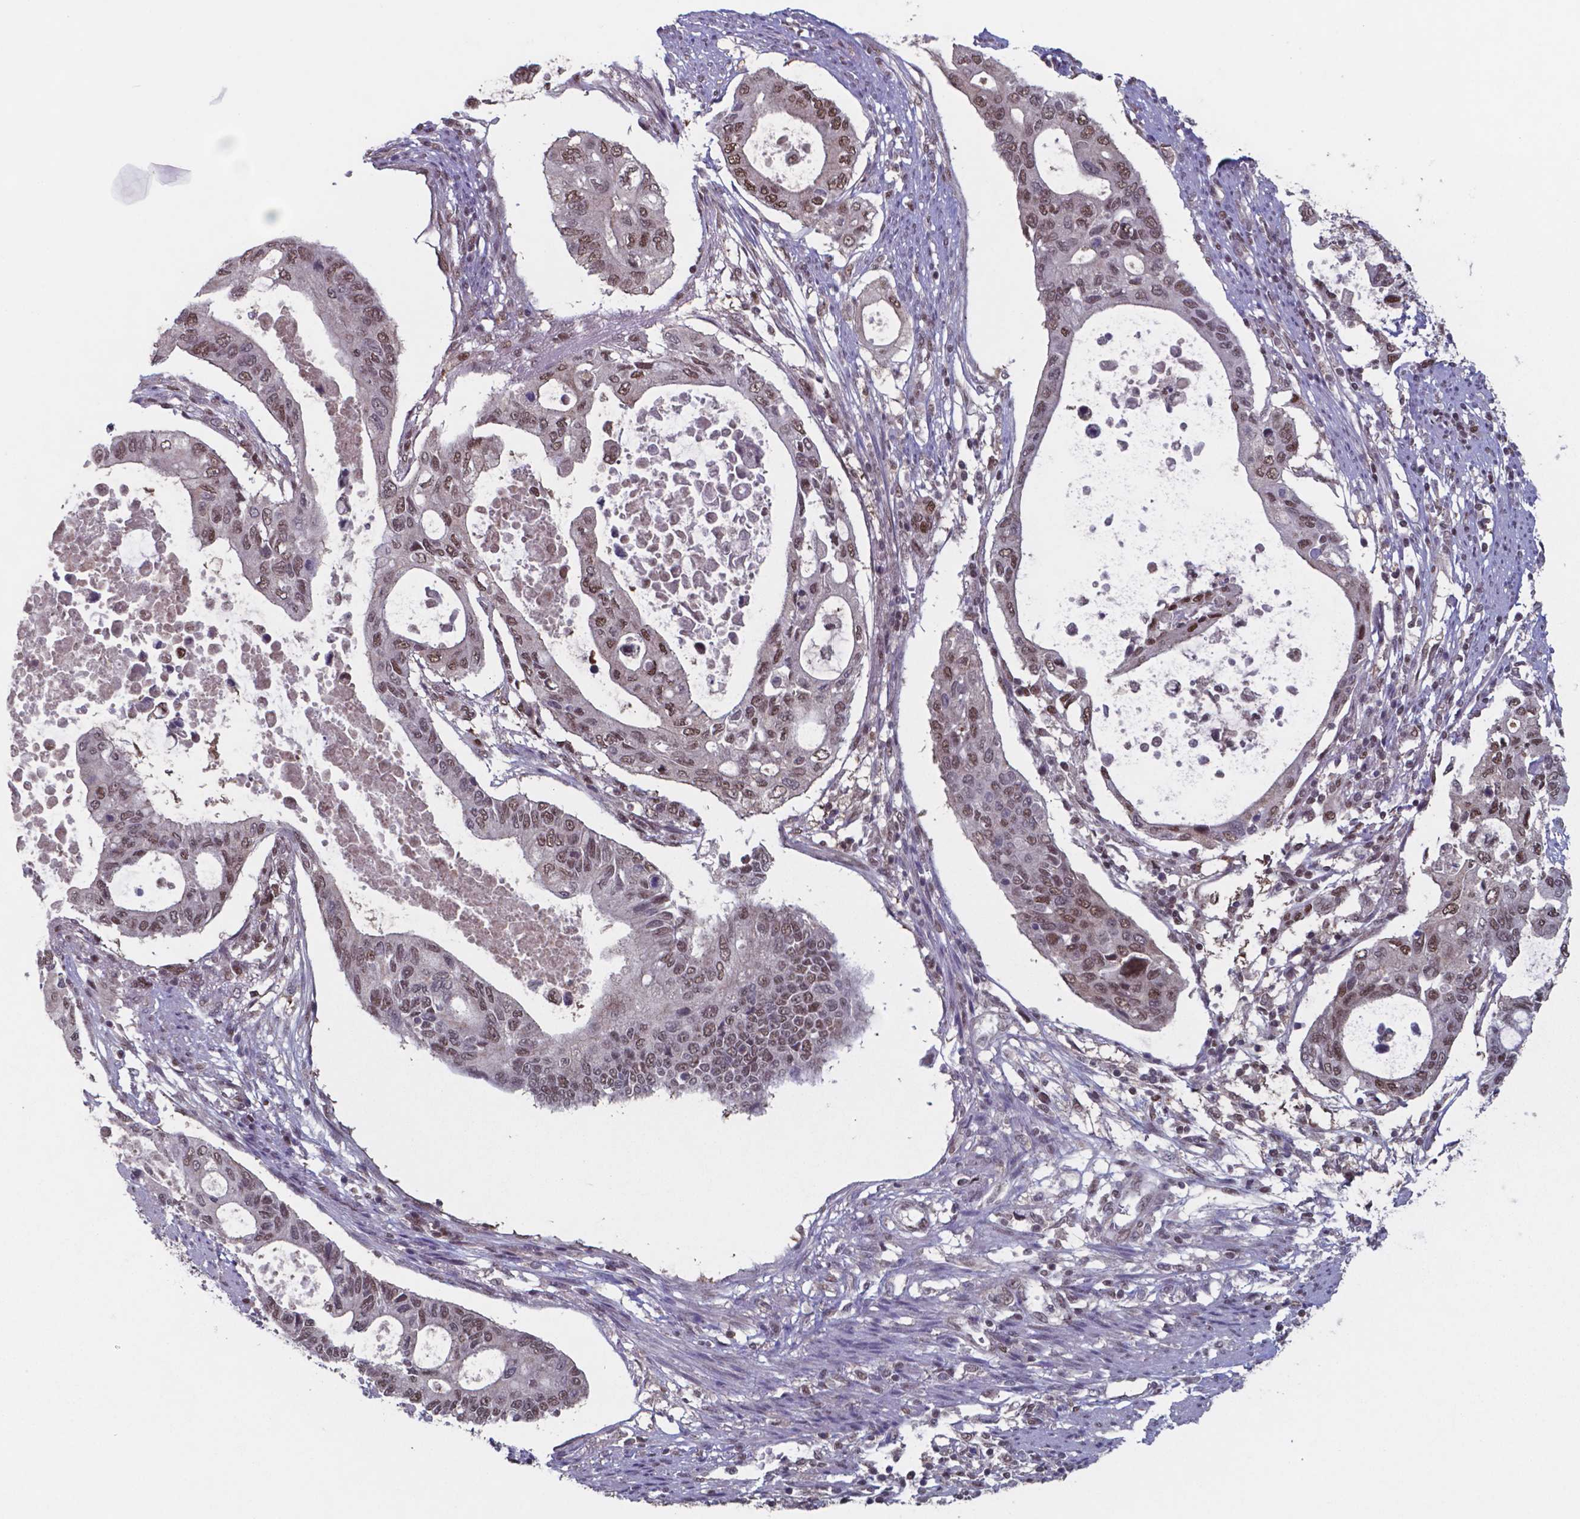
{"staining": {"intensity": "moderate", "quantity": ">75%", "location": "cytoplasmic/membranous,nuclear"}, "tissue": "pancreatic cancer", "cell_type": "Tumor cells", "image_type": "cancer", "snomed": [{"axis": "morphology", "description": "Adenocarcinoma, NOS"}, {"axis": "topography", "description": "Pancreas"}], "caption": "This micrograph shows immunohistochemistry (IHC) staining of adenocarcinoma (pancreatic), with medium moderate cytoplasmic/membranous and nuclear staining in approximately >75% of tumor cells.", "gene": "UBA1", "patient": {"sex": "female", "age": 63}}